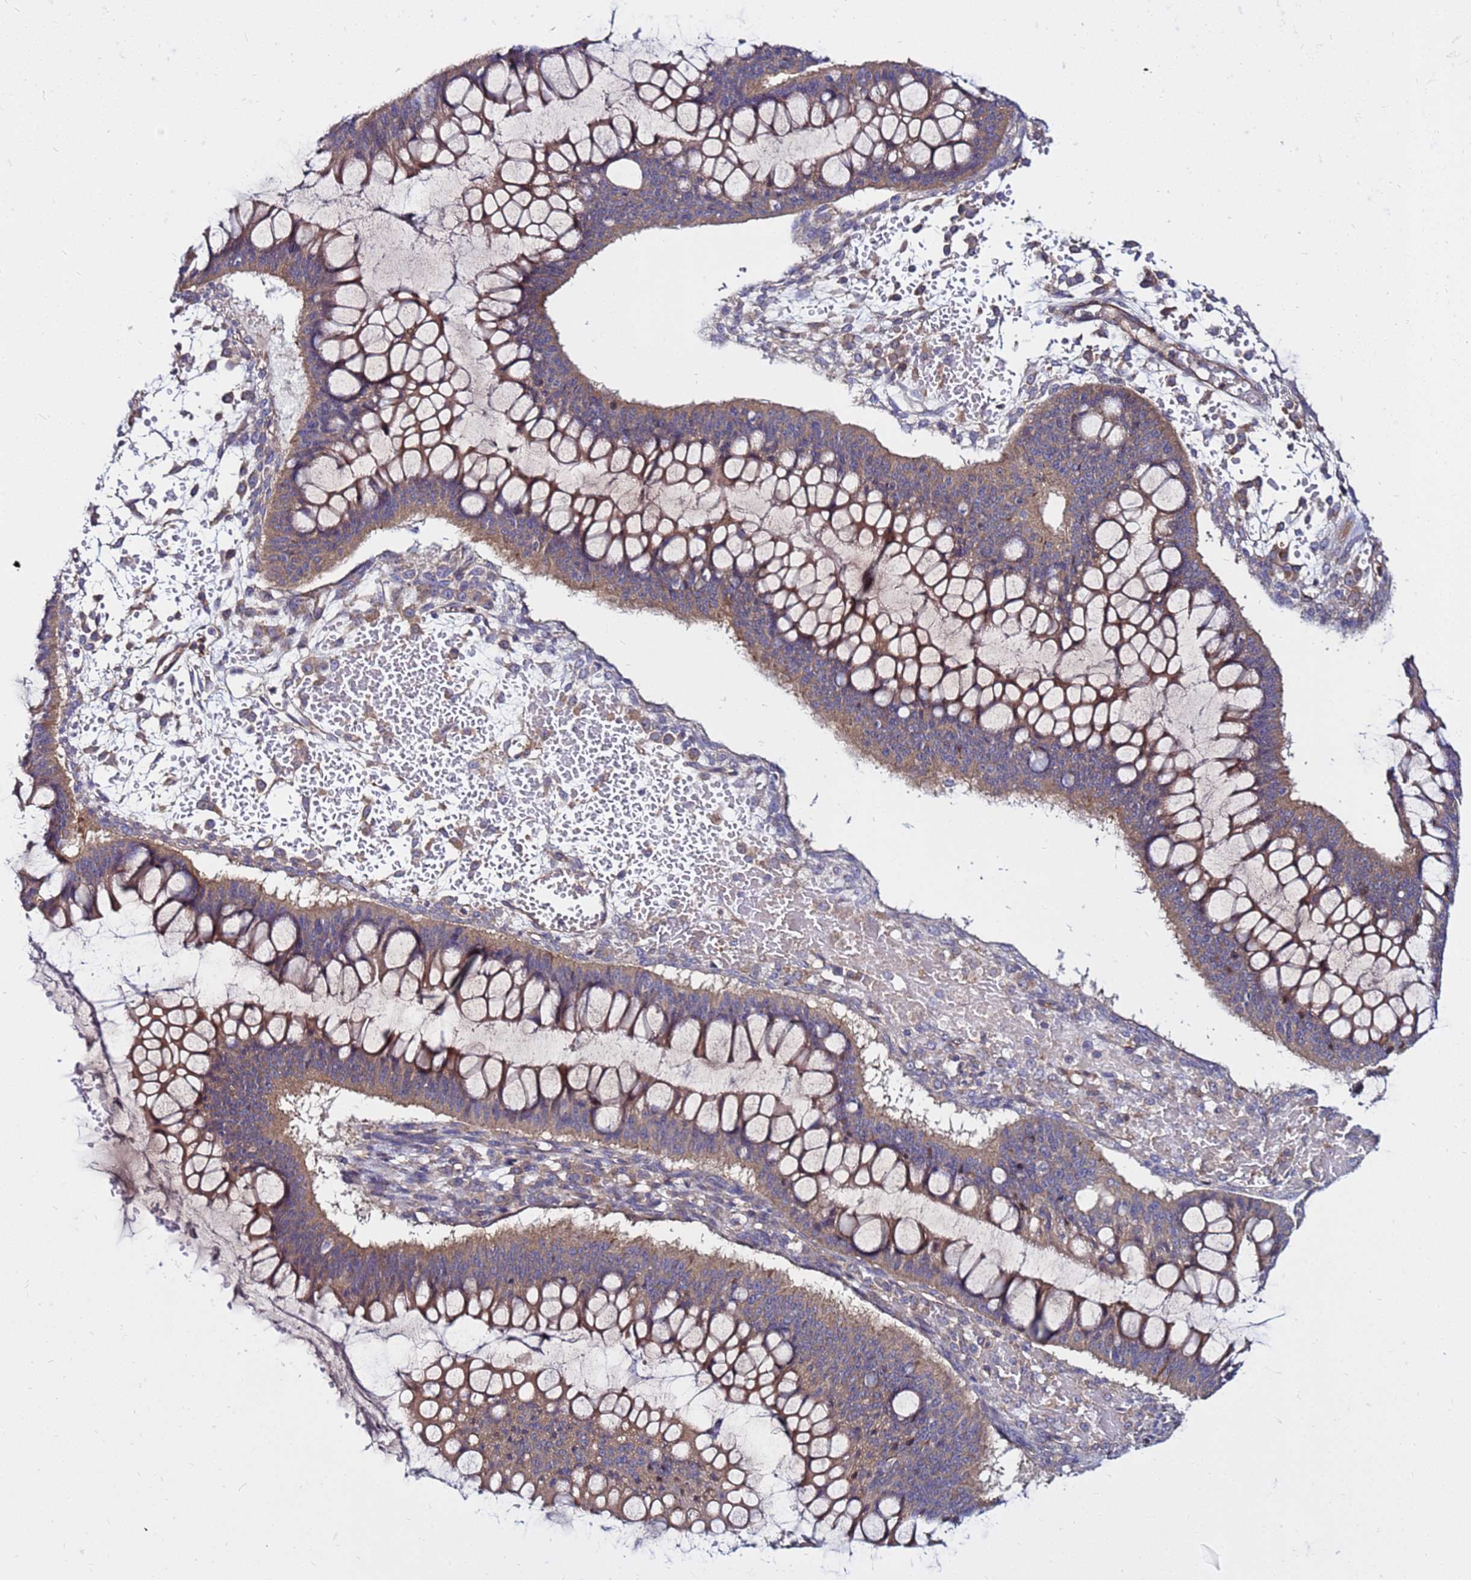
{"staining": {"intensity": "moderate", "quantity": ">75%", "location": "cytoplasmic/membranous"}, "tissue": "ovarian cancer", "cell_type": "Tumor cells", "image_type": "cancer", "snomed": [{"axis": "morphology", "description": "Cystadenocarcinoma, mucinous, NOS"}, {"axis": "topography", "description": "Ovary"}], "caption": "Immunohistochemical staining of ovarian cancer (mucinous cystadenocarcinoma) shows medium levels of moderate cytoplasmic/membranous staining in approximately >75% of tumor cells.", "gene": "STK38", "patient": {"sex": "female", "age": 73}}